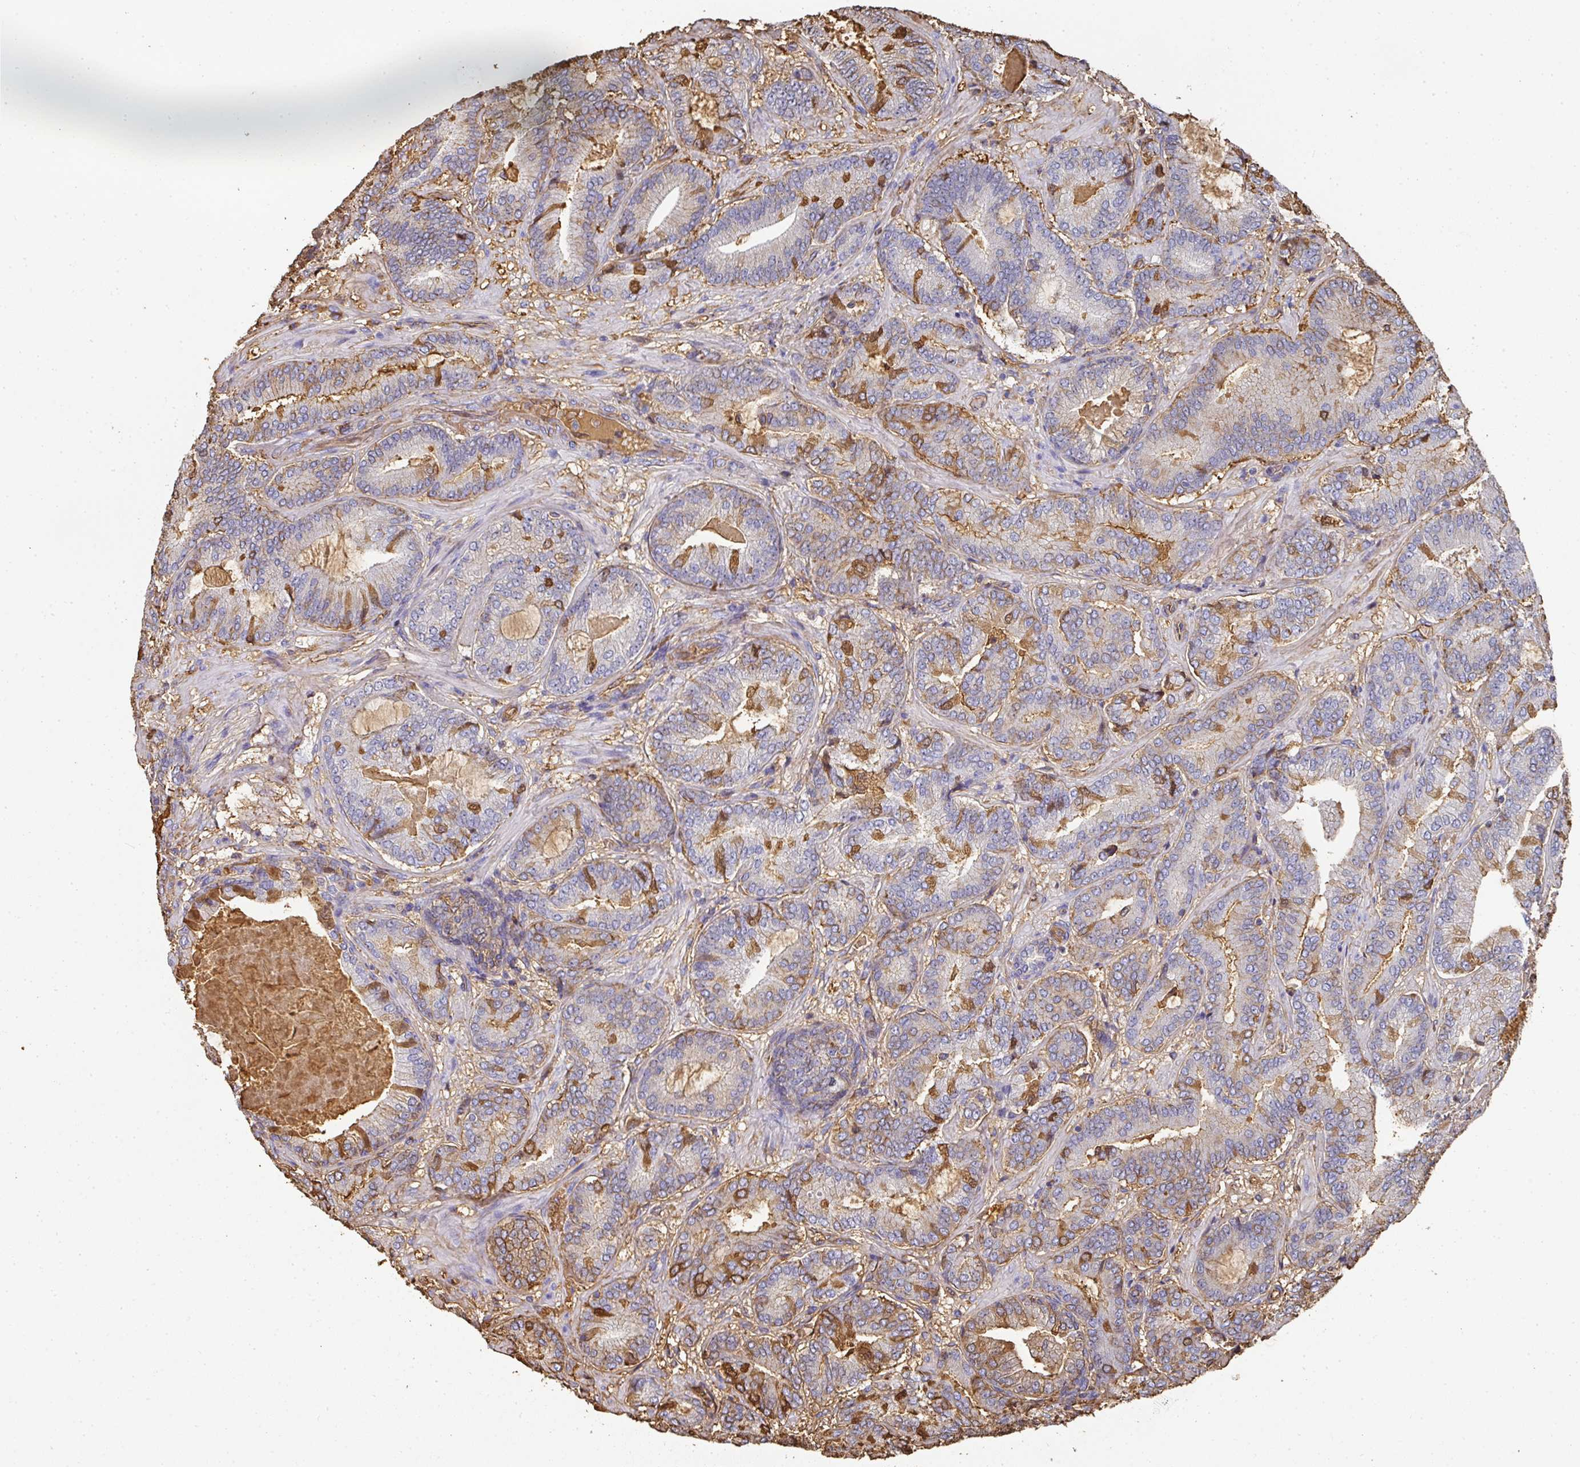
{"staining": {"intensity": "moderate", "quantity": "<25%", "location": "cytoplasmic/membranous"}, "tissue": "prostate cancer", "cell_type": "Tumor cells", "image_type": "cancer", "snomed": [{"axis": "morphology", "description": "Adenocarcinoma, Low grade"}, {"axis": "topography", "description": "Prostate and seminal vesicle, NOS"}], "caption": "Moderate cytoplasmic/membranous positivity for a protein is seen in approximately <25% of tumor cells of adenocarcinoma (low-grade) (prostate) using immunohistochemistry (IHC).", "gene": "ALB", "patient": {"sex": "male", "age": 61}}